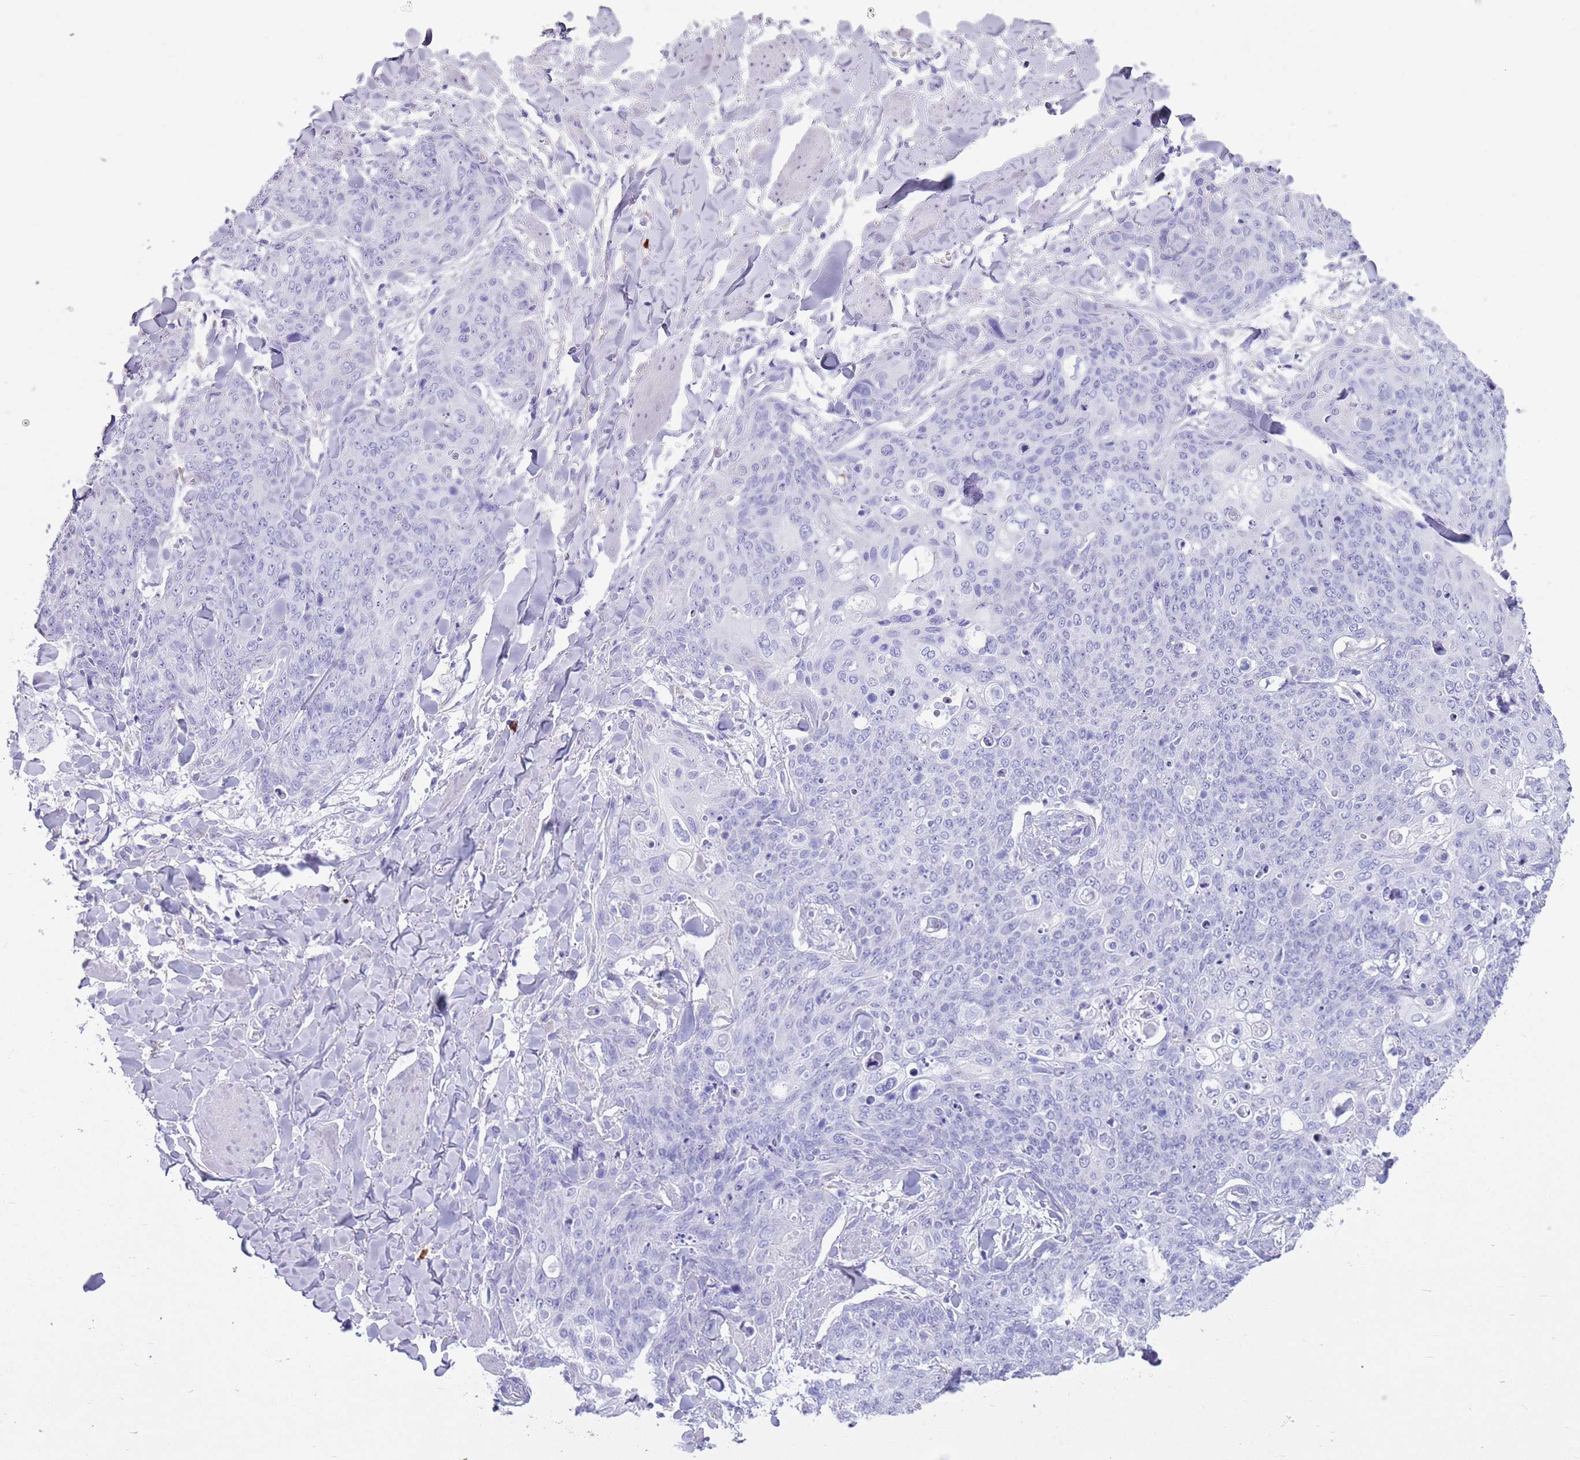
{"staining": {"intensity": "negative", "quantity": "none", "location": "none"}, "tissue": "skin cancer", "cell_type": "Tumor cells", "image_type": "cancer", "snomed": [{"axis": "morphology", "description": "Squamous cell carcinoma, NOS"}, {"axis": "topography", "description": "Skin"}, {"axis": "topography", "description": "Vulva"}], "caption": "DAB (3,3'-diaminobenzidine) immunohistochemical staining of skin squamous cell carcinoma shows no significant positivity in tumor cells. (DAB immunohistochemistry (IHC) with hematoxylin counter stain).", "gene": "LY6G5B", "patient": {"sex": "female", "age": 85}}